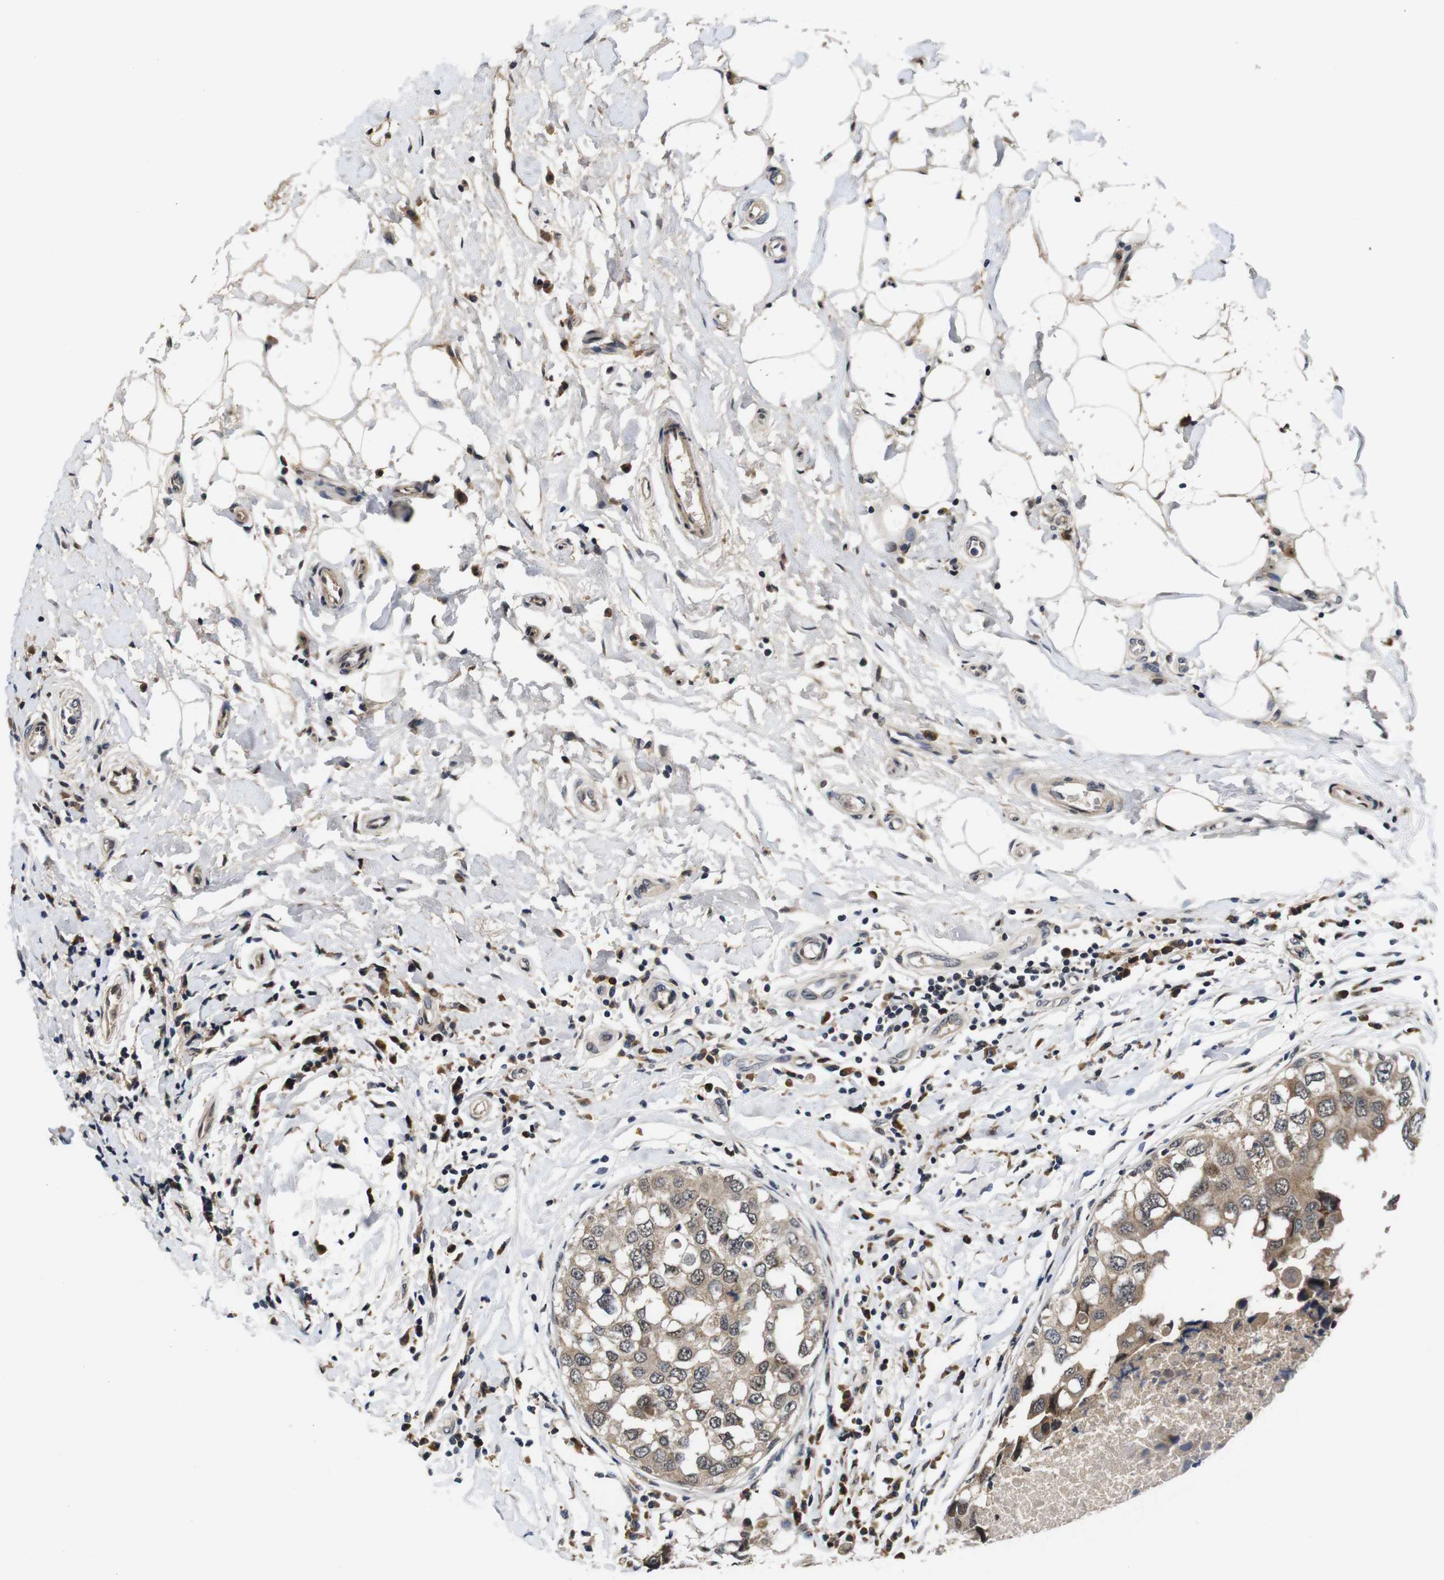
{"staining": {"intensity": "weak", "quantity": ">75%", "location": "cytoplasmic/membranous"}, "tissue": "breast cancer", "cell_type": "Tumor cells", "image_type": "cancer", "snomed": [{"axis": "morphology", "description": "Duct carcinoma"}, {"axis": "topography", "description": "Breast"}], "caption": "Protein analysis of breast cancer tissue shows weak cytoplasmic/membranous expression in about >75% of tumor cells.", "gene": "ZBTB46", "patient": {"sex": "female", "age": 27}}